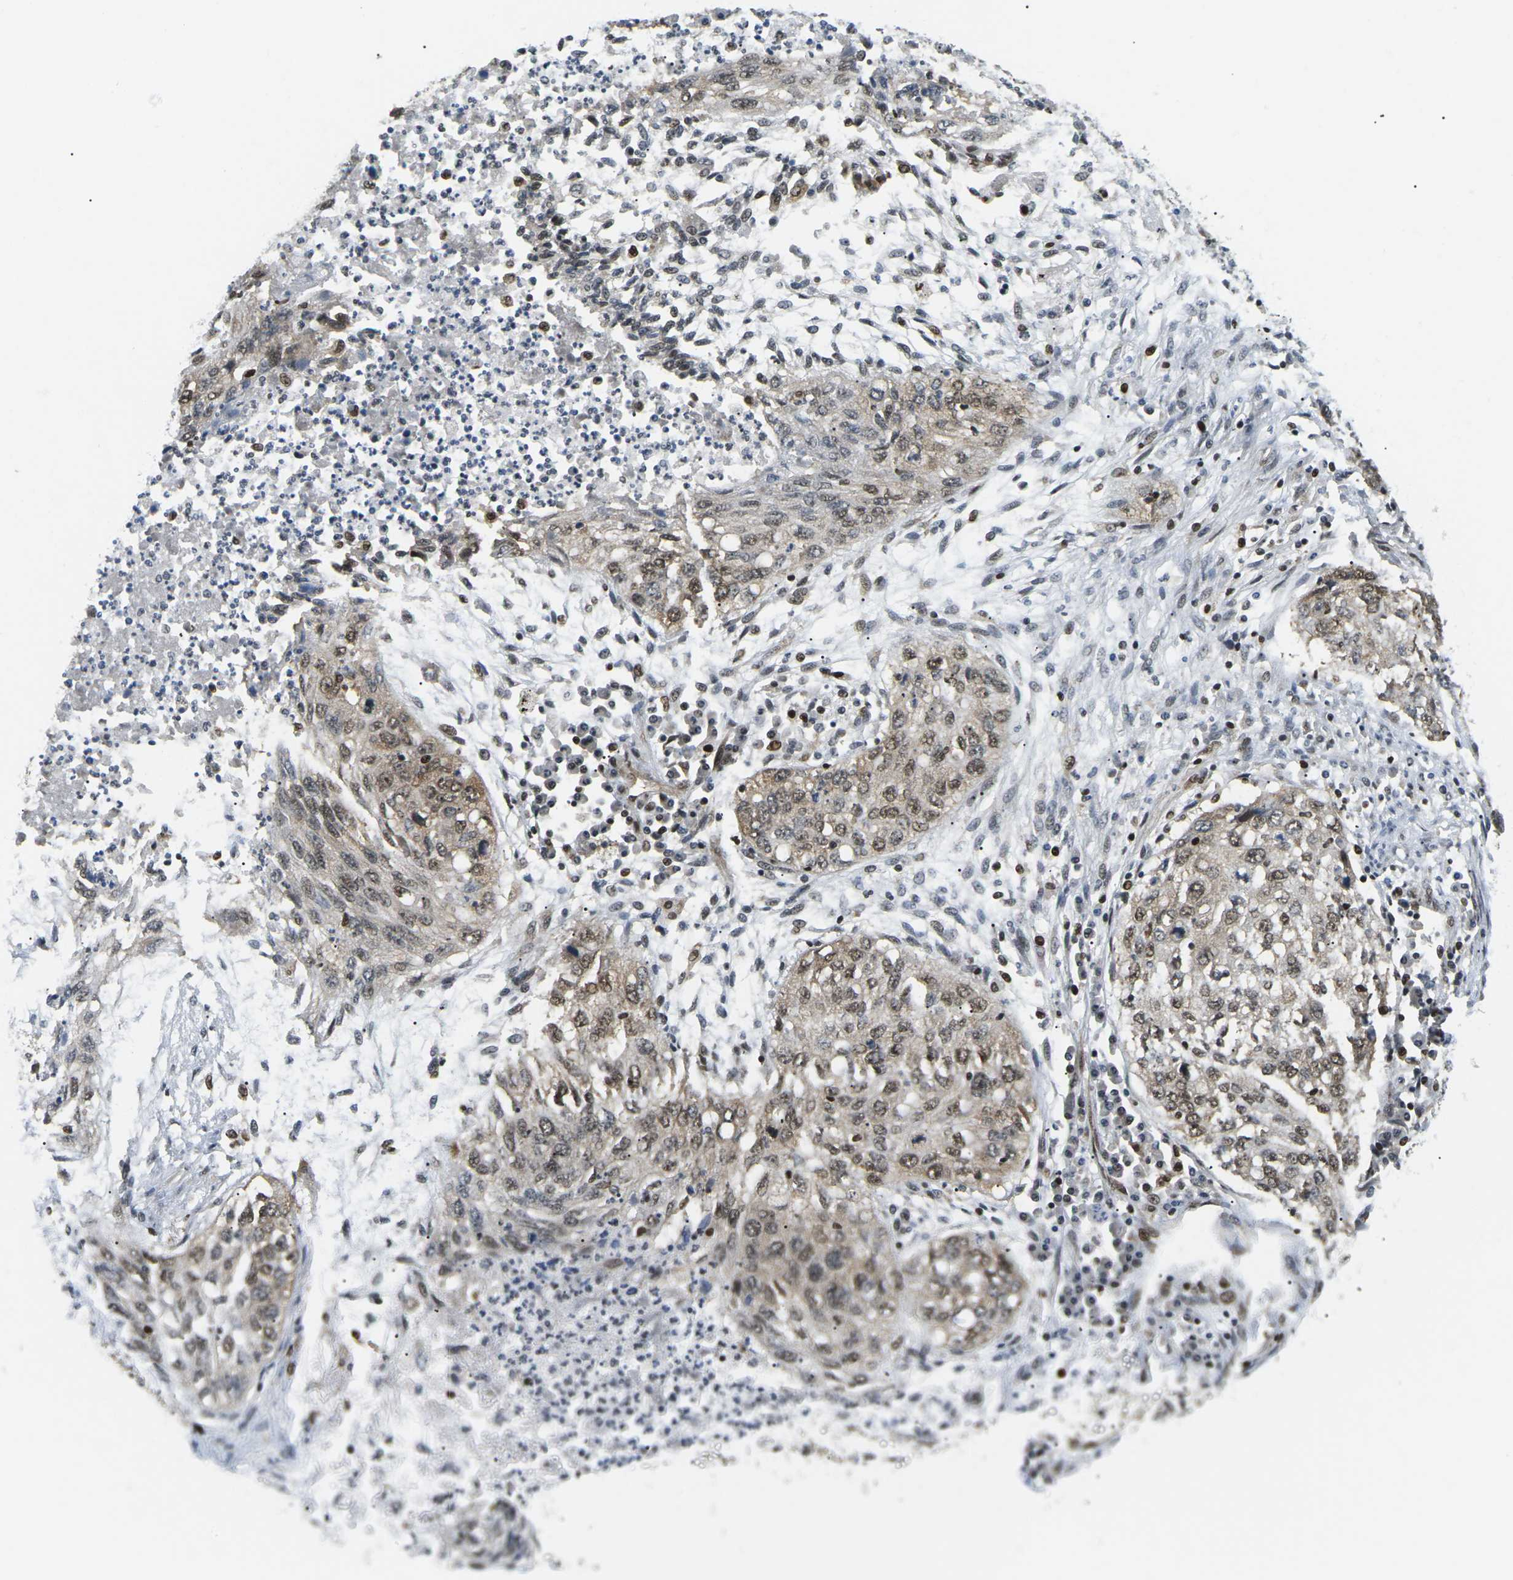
{"staining": {"intensity": "moderate", "quantity": ">75%", "location": "cytoplasmic/membranous,nuclear"}, "tissue": "lung cancer", "cell_type": "Tumor cells", "image_type": "cancer", "snomed": [{"axis": "morphology", "description": "Squamous cell carcinoma, NOS"}, {"axis": "topography", "description": "Lung"}], "caption": "Tumor cells display medium levels of moderate cytoplasmic/membranous and nuclear expression in approximately >75% of cells in human lung cancer (squamous cell carcinoma). The protein is shown in brown color, while the nuclei are stained blue.", "gene": "CELF1", "patient": {"sex": "female", "age": 63}}